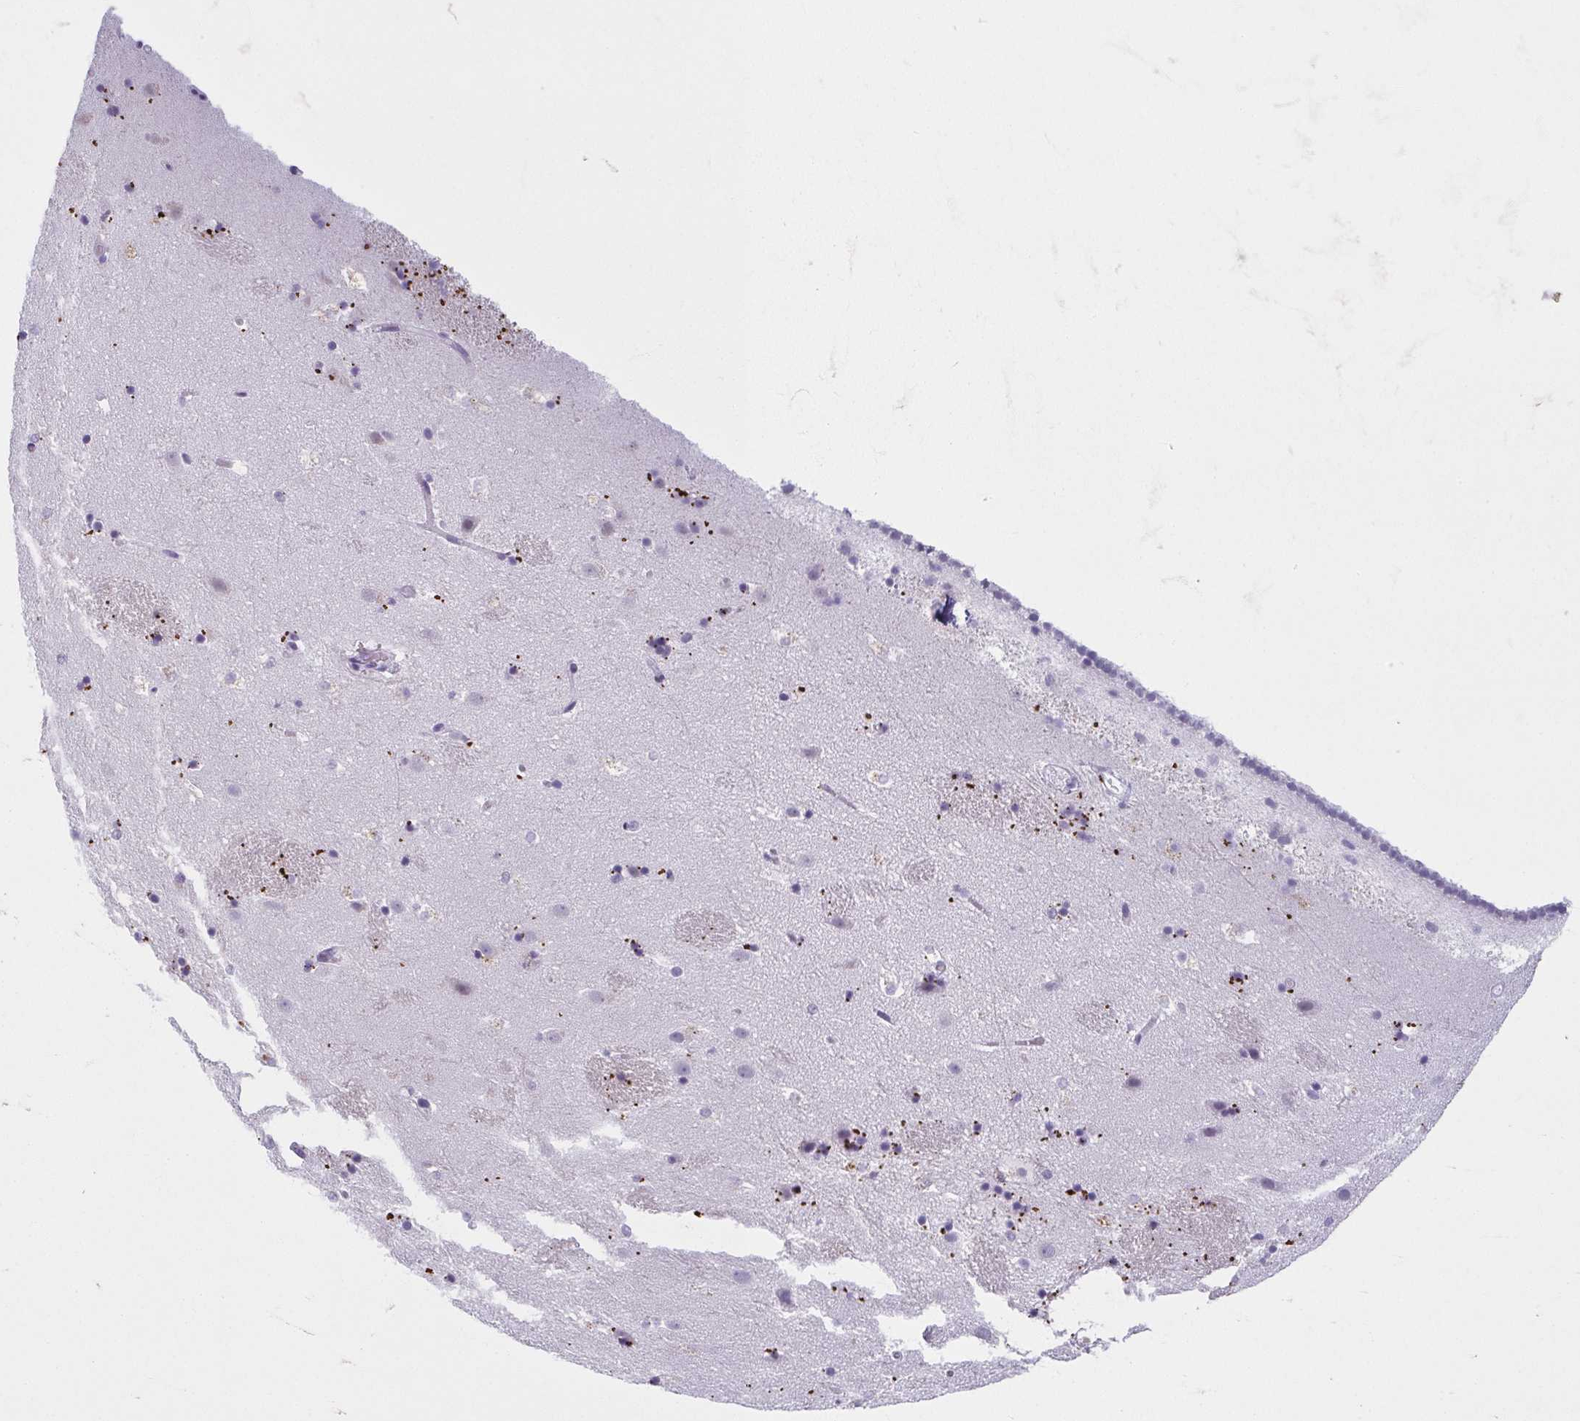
{"staining": {"intensity": "weak", "quantity": "<25%", "location": "cytoplasmic/membranous"}, "tissue": "caudate", "cell_type": "Glial cells", "image_type": "normal", "snomed": [{"axis": "morphology", "description": "Normal tissue, NOS"}, {"axis": "topography", "description": "Lateral ventricle wall"}], "caption": "Immunohistochemistry histopathology image of benign human caudate stained for a protein (brown), which exhibits no positivity in glial cells.", "gene": "MOBP", "patient": {"sex": "male", "age": 37}}